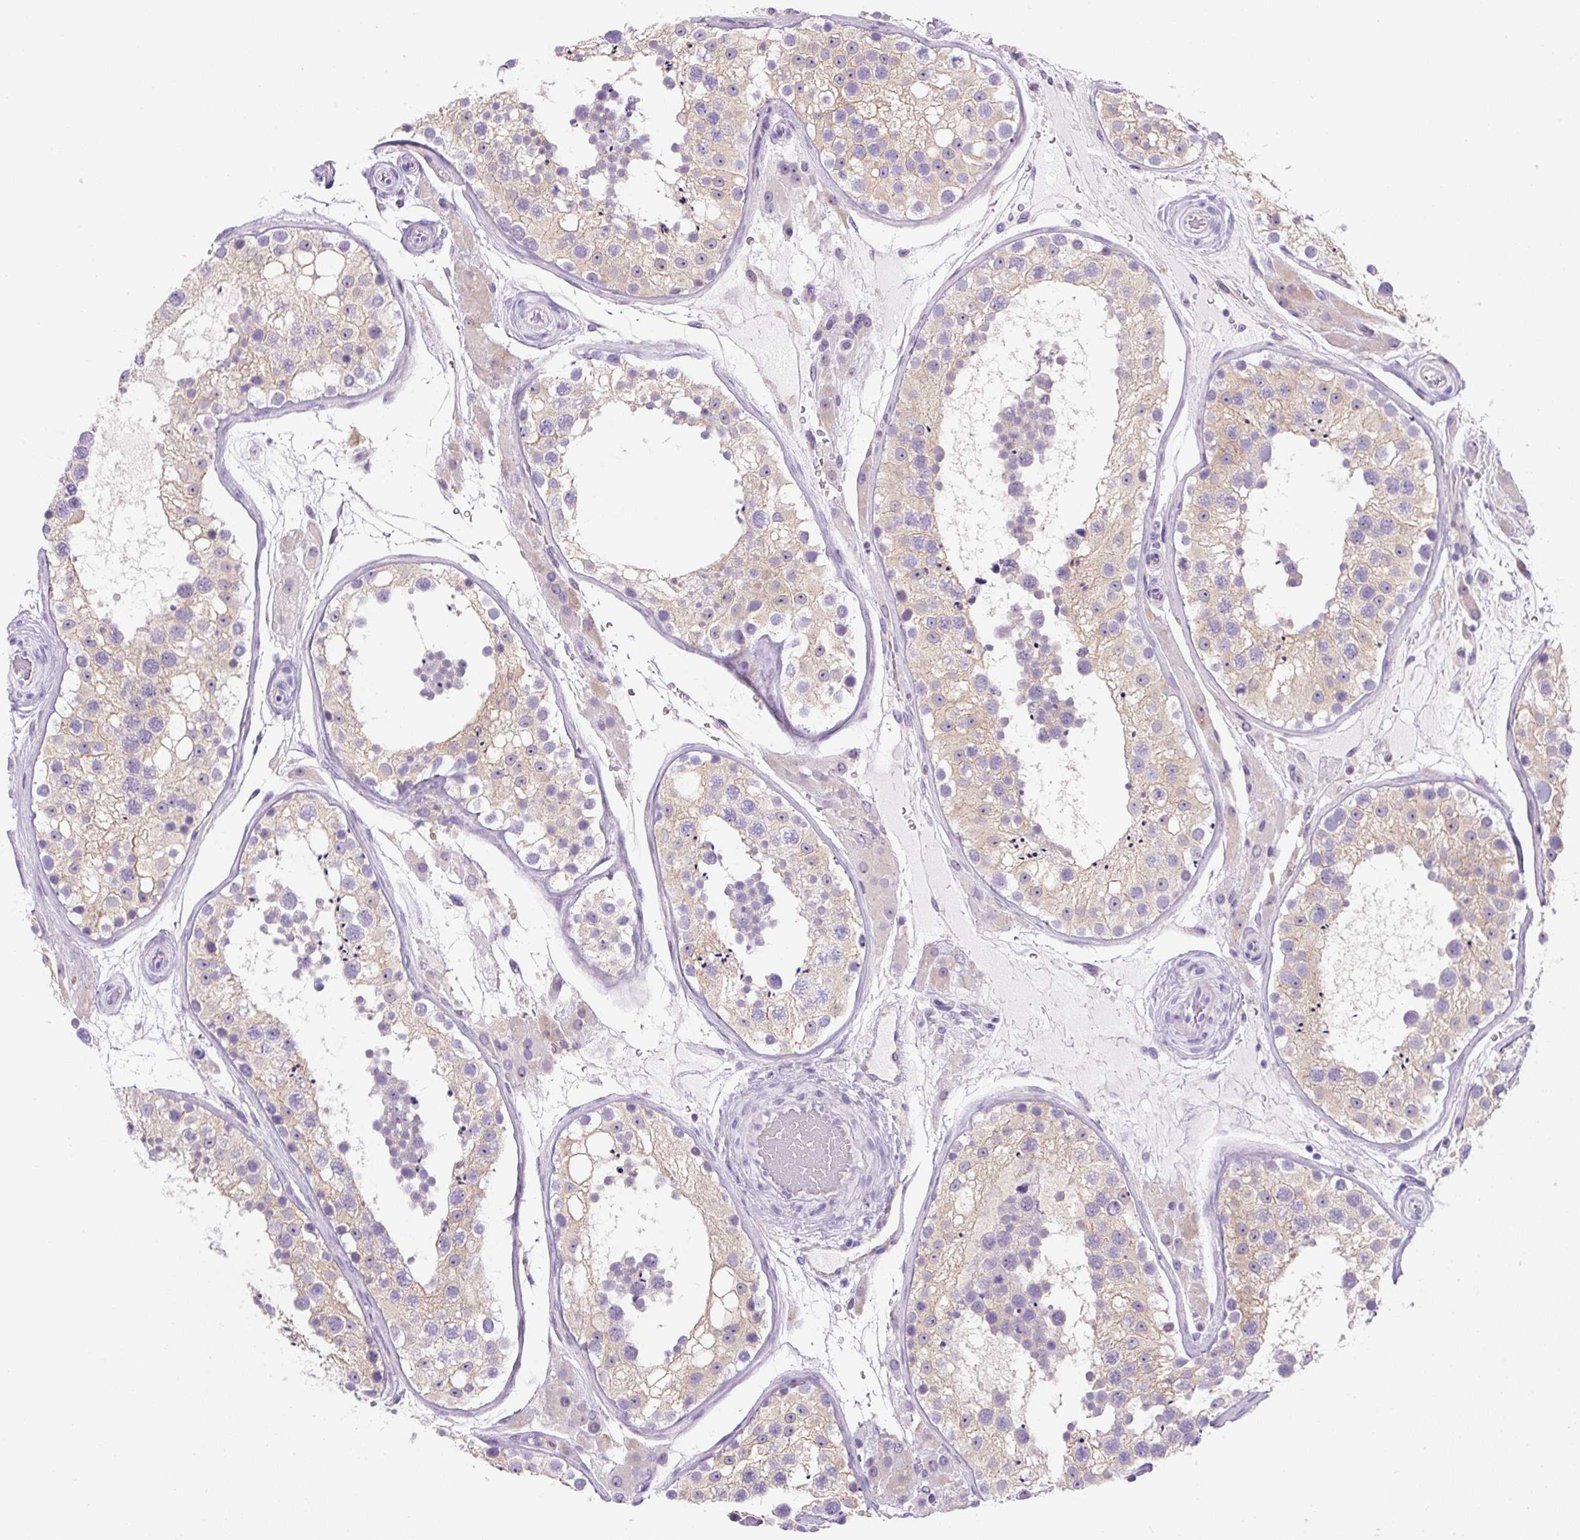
{"staining": {"intensity": "weak", "quantity": ">75%", "location": "cytoplasmic/membranous"}, "tissue": "testis", "cell_type": "Cells in seminiferous ducts", "image_type": "normal", "snomed": [{"axis": "morphology", "description": "Normal tissue, NOS"}, {"axis": "topography", "description": "Testis"}], "caption": "Brown immunohistochemical staining in unremarkable testis demonstrates weak cytoplasmic/membranous expression in approximately >75% of cells in seminiferous ducts. The staining is performed using DAB (3,3'-diaminobenzidine) brown chromogen to label protein expression. The nuclei are counter-stained blue using hematoxylin.", "gene": "ASB4", "patient": {"sex": "male", "age": 26}}